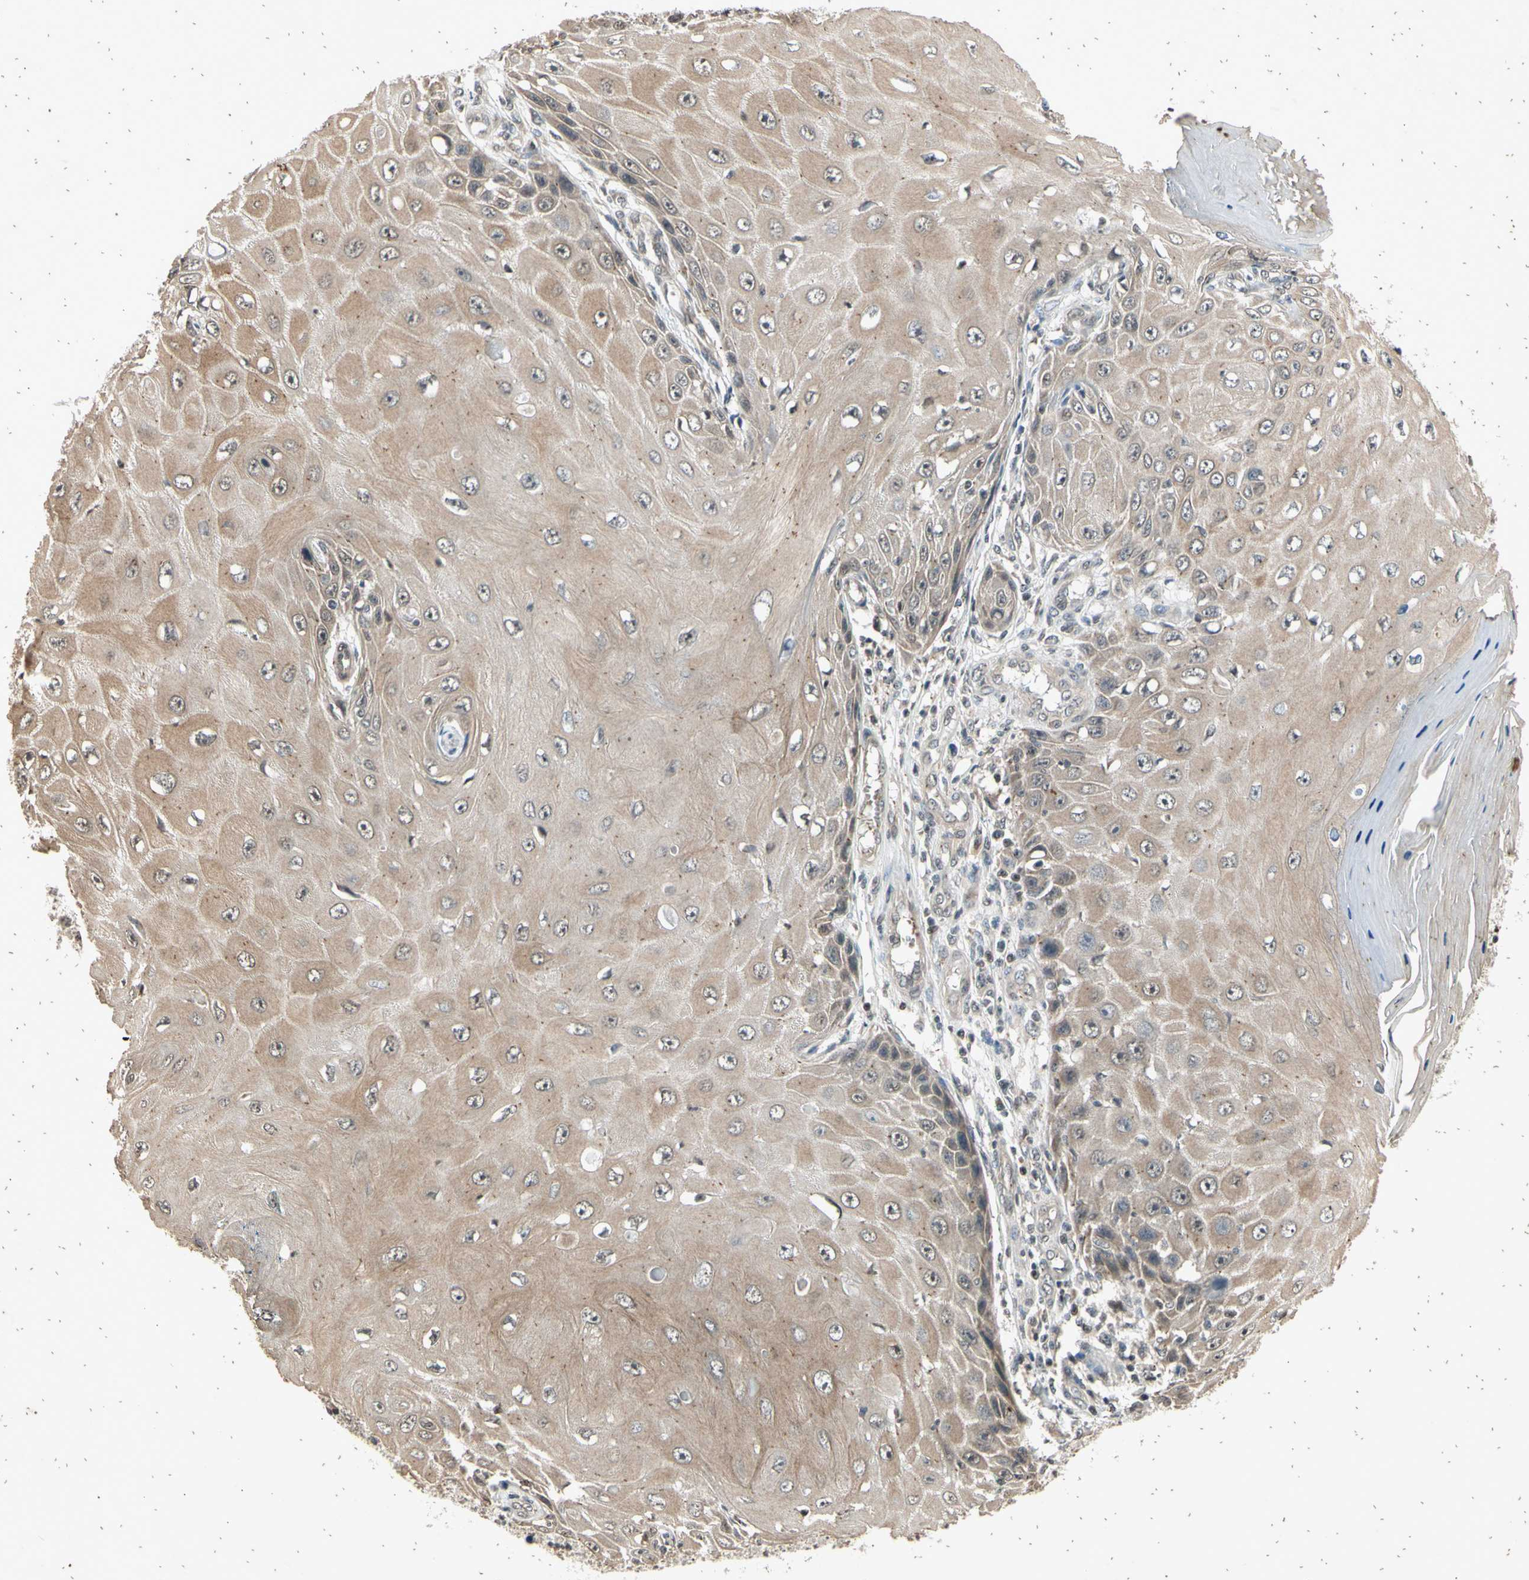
{"staining": {"intensity": "weak", "quantity": ">75%", "location": "cytoplasmic/membranous"}, "tissue": "skin cancer", "cell_type": "Tumor cells", "image_type": "cancer", "snomed": [{"axis": "morphology", "description": "Squamous cell carcinoma, NOS"}, {"axis": "topography", "description": "Skin"}], "caption": "A histopathology image of squamous cell carcinoma (skin) stained for a protein shows weak cytoplasmic/membranous brown staining in tumor cells.", "gene": "EFNB2", "patient": {"sex": "female", "age": 73}}